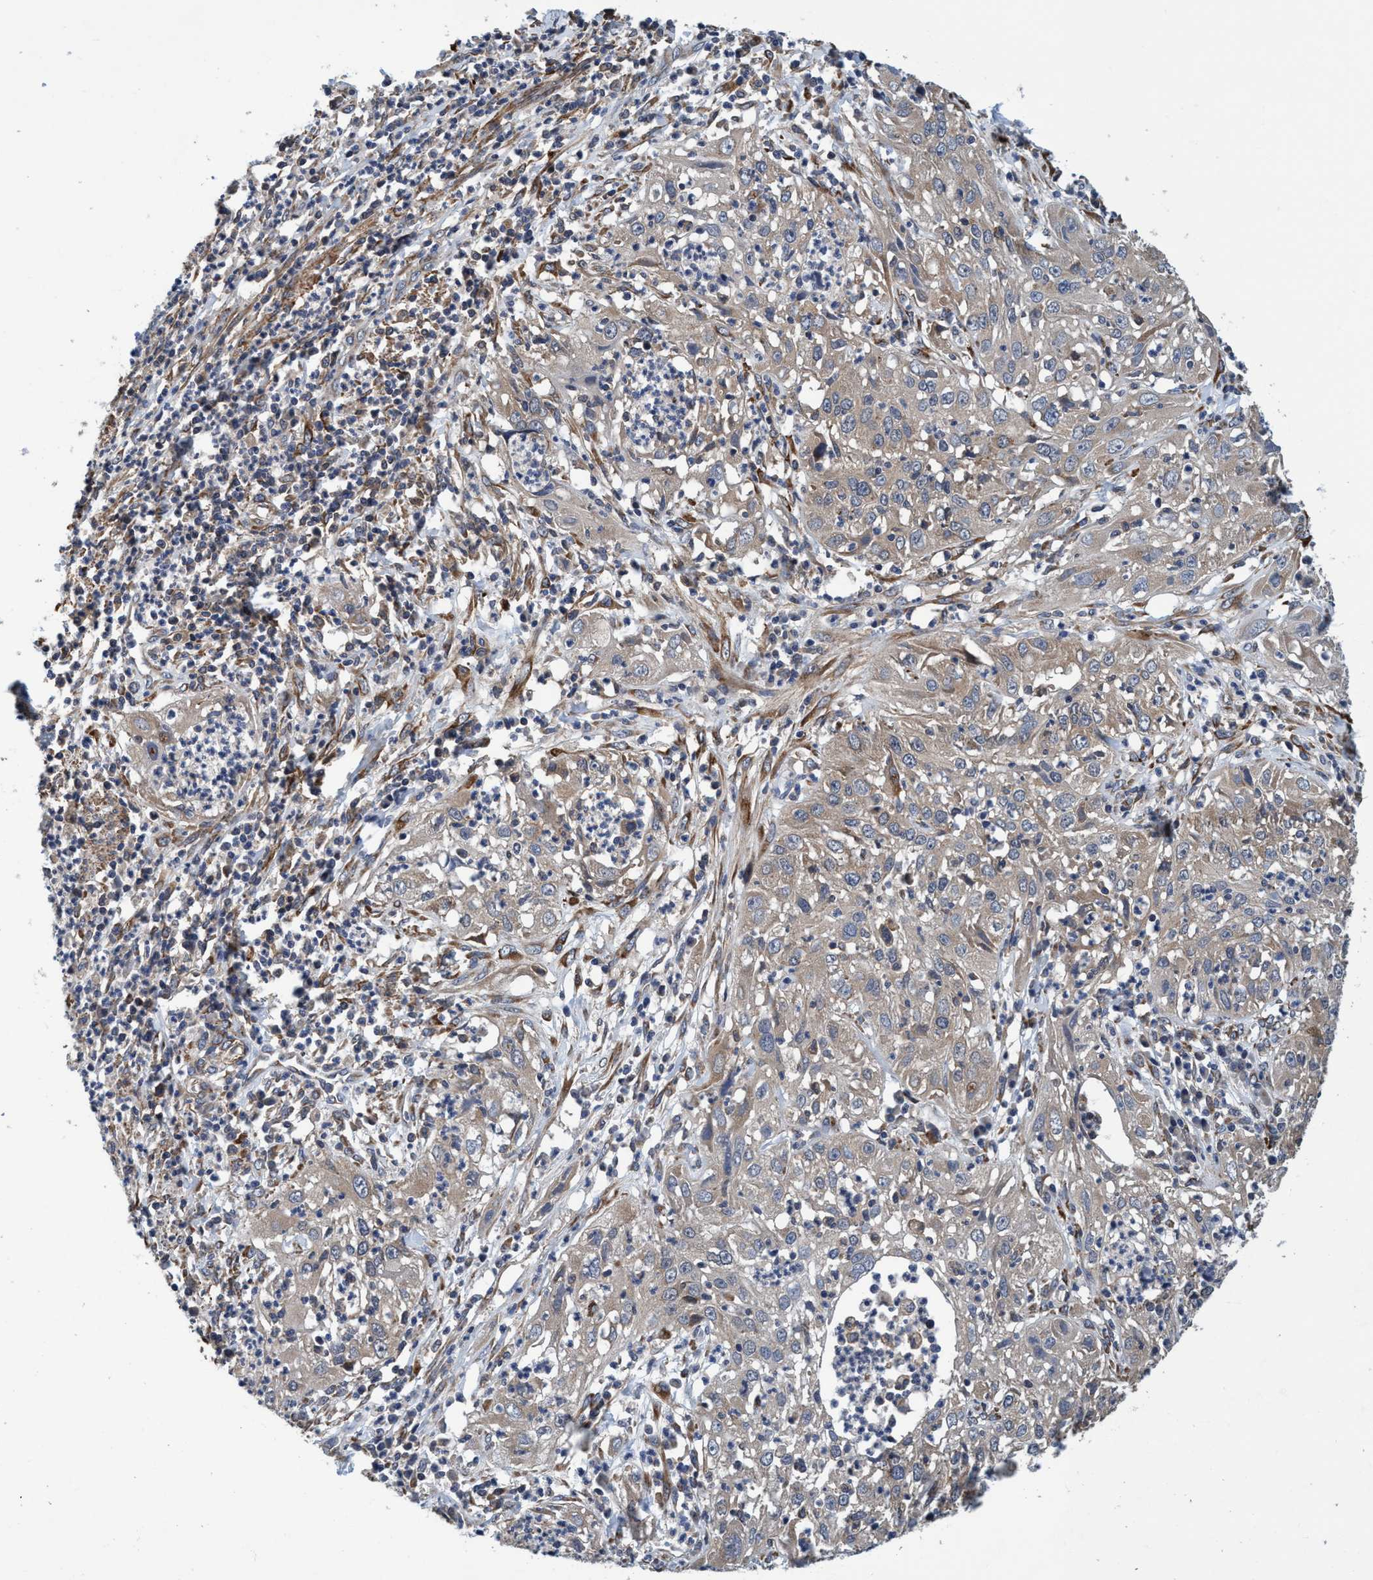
{"staining": {"intensity": "weak", "quantity": "<25%", "location": "cytoplasmic/membranous"}, "tissue": "cervical cancer", "cell_type": "Tumor cells", "image_type": "cancer", "snomed": [{"axis": "morphology", "description": "Squamous cell carcinoma, NOS"}, {"axis": "topography", "description": "Cervix"}], "caption": "An immunohistochemistry histopathology image of cervical squamous cell carcinoma is shown. There is no staining in tumor cells of cervical squamous cell carcinoma.", "gene": "CALCOCO2", "patient": {"sex": "female", "age": 32}}